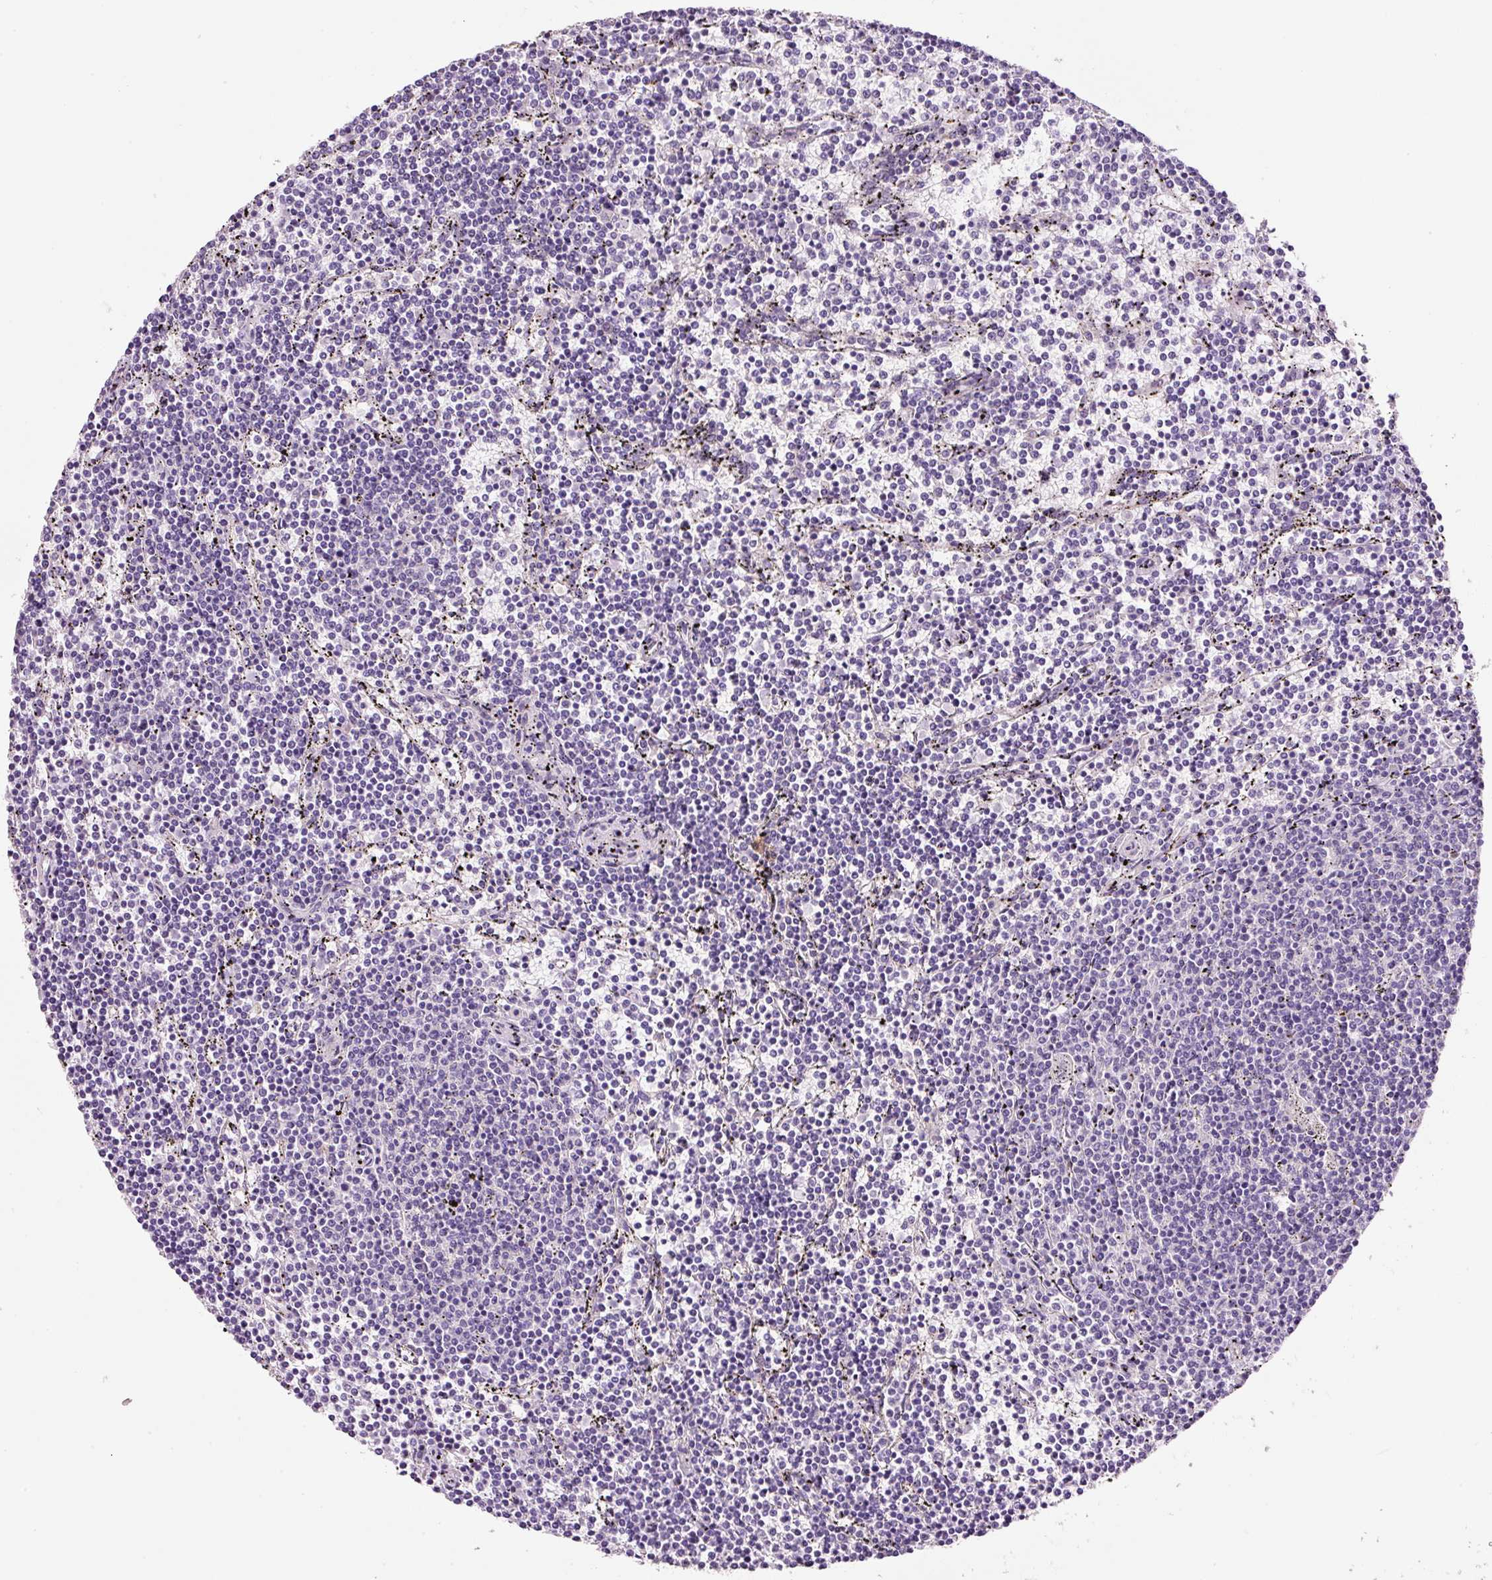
{"staining": {"intensity": "negative", "quantity": "none", "location": "none"}, "tissue": "lymphoma", "cell_type": "Tumor cells", "image_type": "cancer", "snomed": [{"axis": "morphology", "description": "Malignant lymphoma, non-Hodgkin's type, Low grade"}, {"axis": "topography", "description": "Spleen"}], "caption": "Low-grade malignant lymphoma, non-Hodgkin's type was stained to show a protein in brown. There is no significant positivity in tumor cells. (Brightfield microscopy of DAB (3,3'-diaminobenzidine) IHC at high magnification).", "gene": "SOS2", "patient": {"sex": "female", "age": 50}}